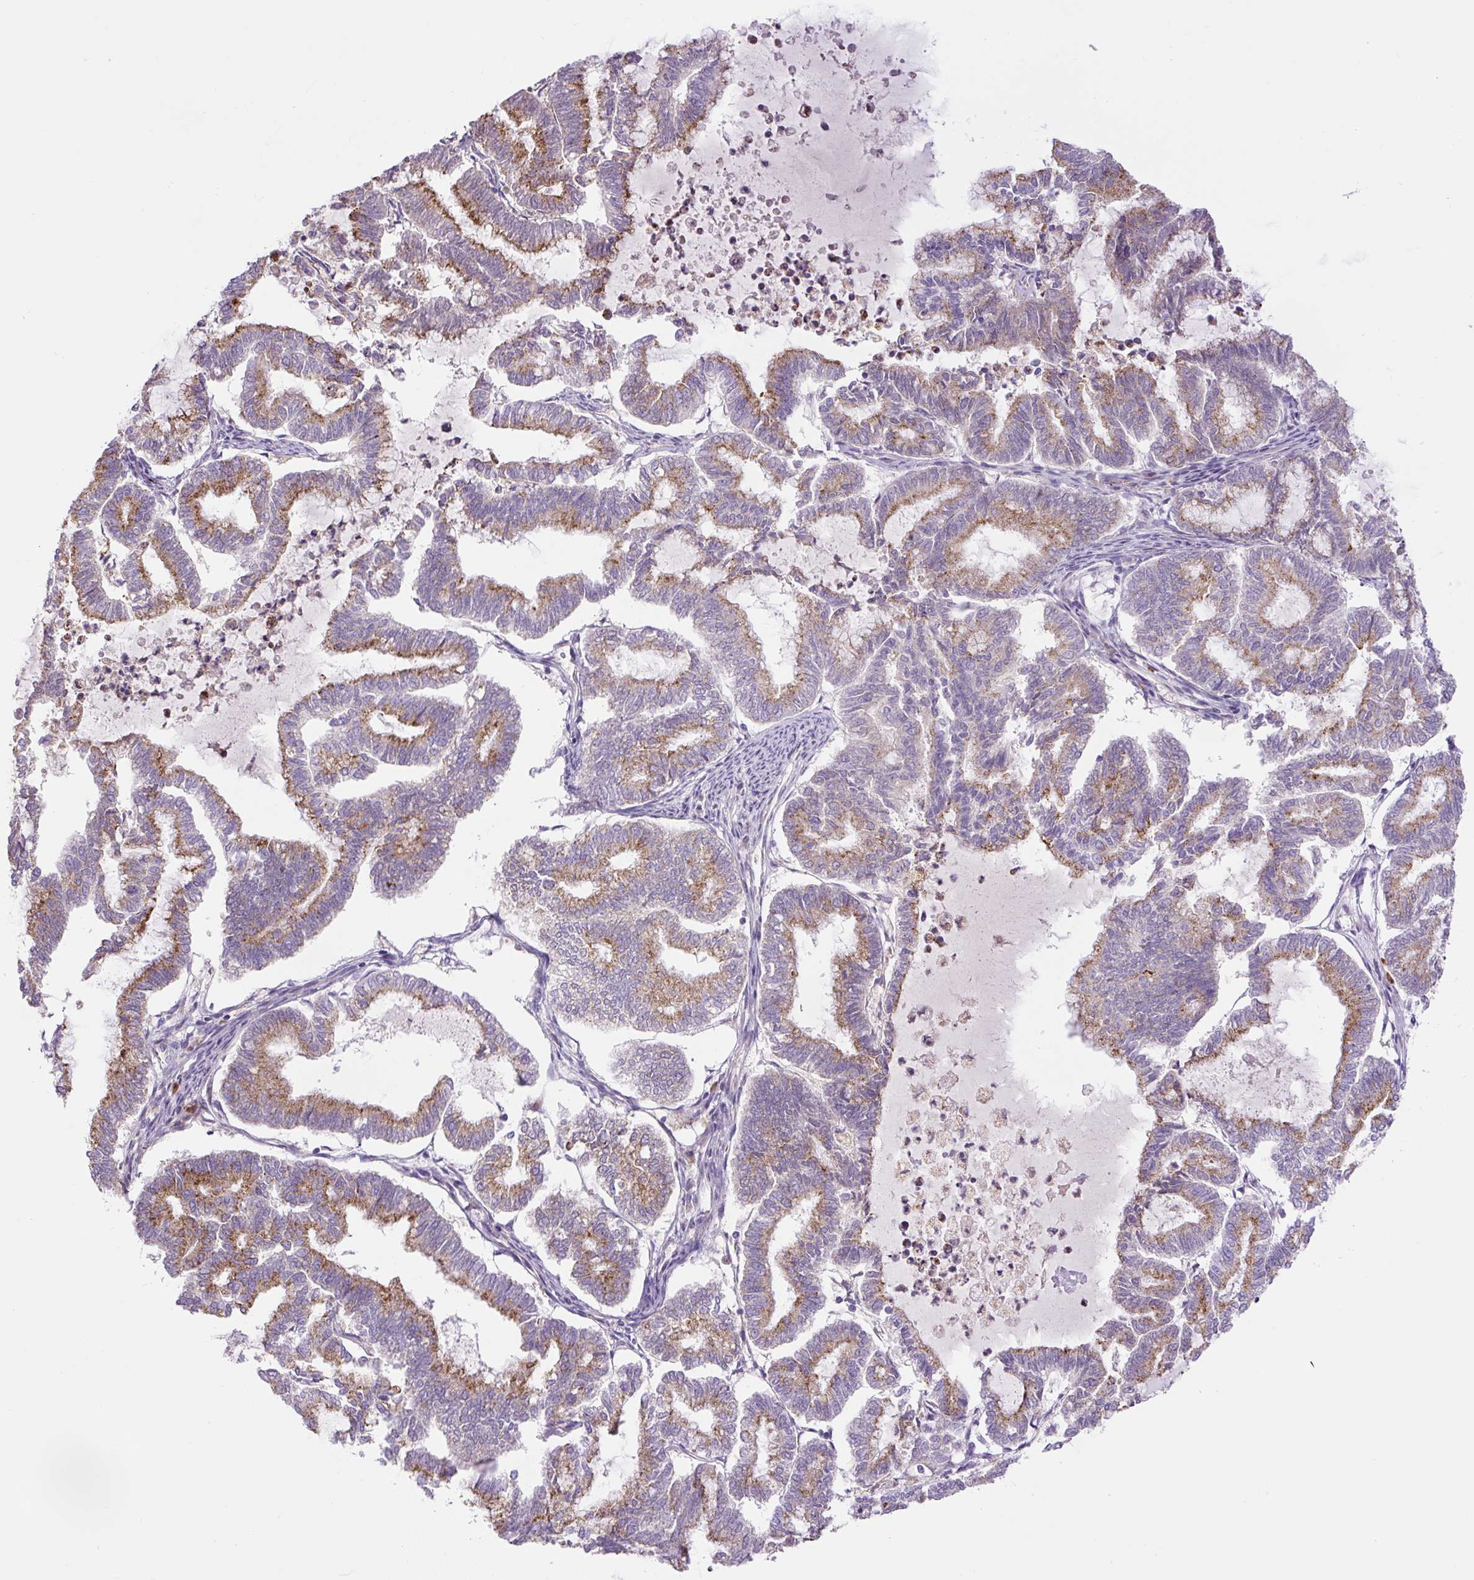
{"staining": {"intensity": "moderate", "quantity": "25%-75%", "location": "cytoplasmic/membranous"}, "tissue": "endometrial cancer", "cell_type": "Tumor cells", "image_type": "cancer", "snomed": [{"axis": "morphology", "description": "Adenocarcinoma, NOS"}, {"axis": "topography", "description": "Endometrium"}], "caption": "Protein staining demonstrates moderate cytoplasmic/membranous positivity in about 25%-75% of tumor cells in endometrial cancer. The staining was performed using DAB (3,3'-diaminobenzidine) to visualize the protein expression in brown, while the nuclei were stained in blue with hematoxylin (Magnification: 20x).", "gene": "ZNF596", "patient": {"sex": "female", "age": 79}}